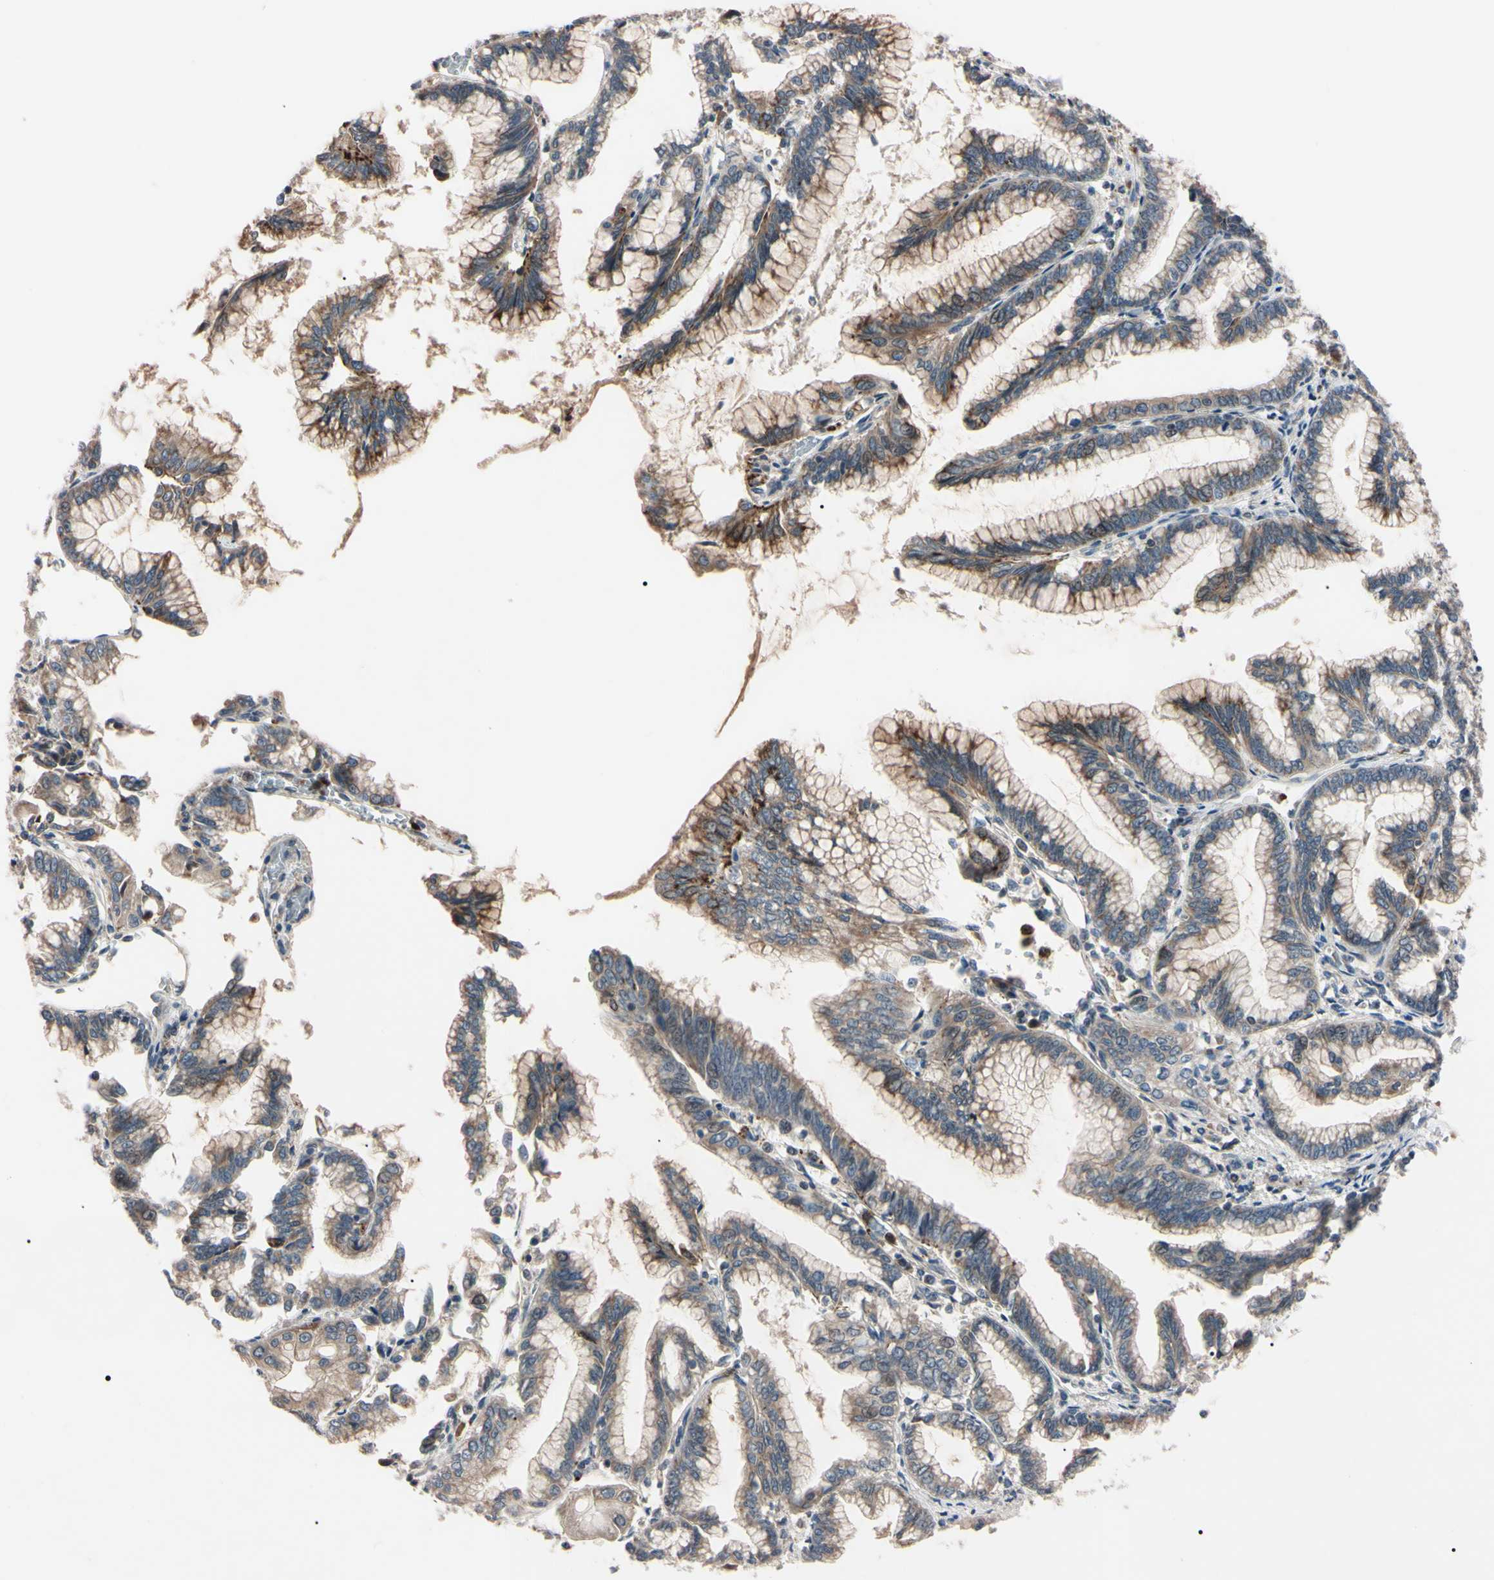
{"staining": {"intensity": "moderate", "quantity": "25%-75%", "location": "cytoplasmic/membranous"}, "tissue": "pancreatic cancer", "cell_type": "Tumor cells", "image_type": "cancer", "snomed": [{"axis": "morphology", "description": "Adenocarcinoma, NOS"}, {"axis": "topography", "description": "Pancreas"}], "caption": "Moderate cytoplasmic/membranous protein expression is identified in approximately 25%-75% of tumor cells in pancreatic cancer. The protein of interest is stained brown, and the nuclei are stained in blue (DAB (3,3'-diaminobenzidine) IHC with brightfield microscopy, high magnification).", "gene": "TRAF5", "patient": {"sex": "female", "age": 64}}